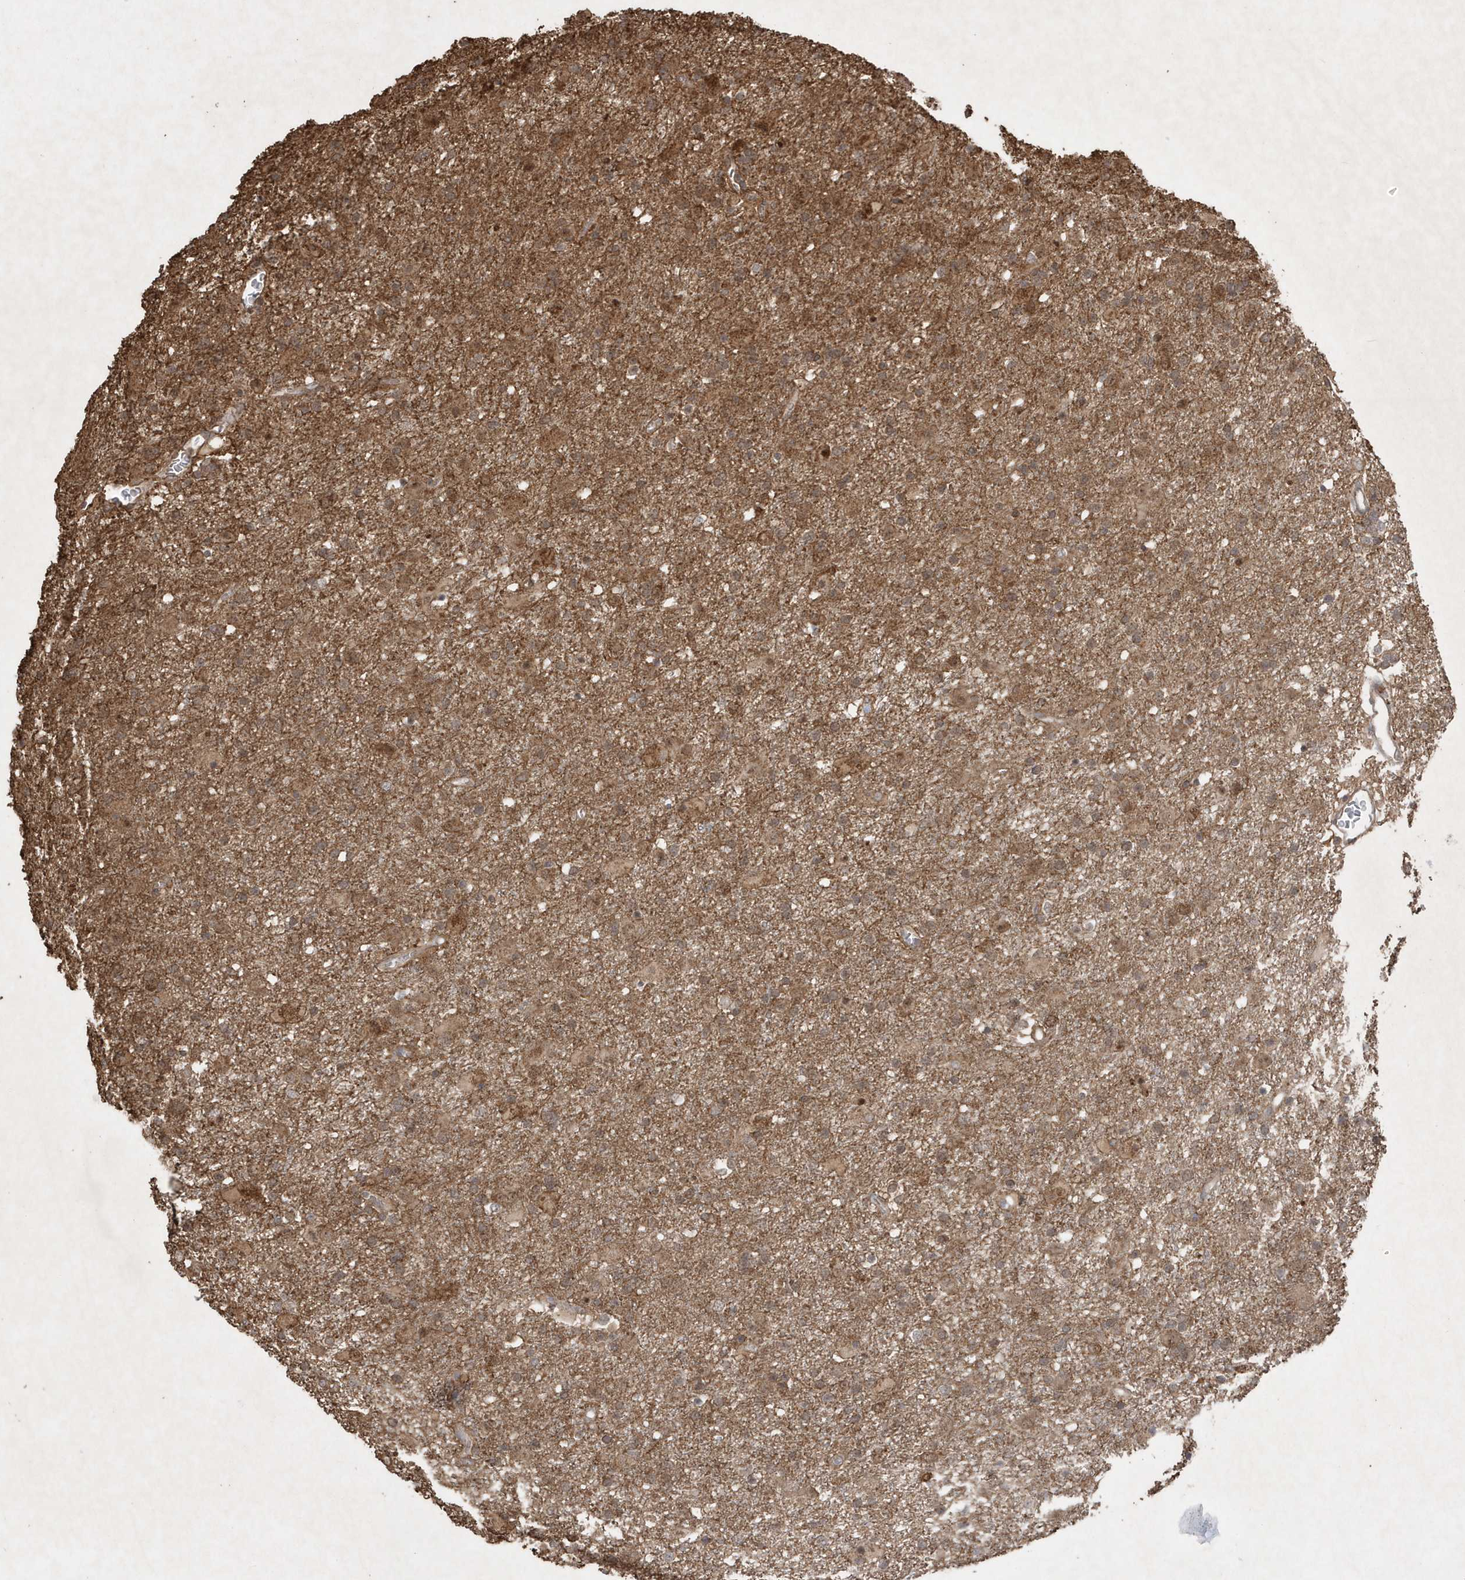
{"staining": {"intensity": "moderate", "quantity": ">75%", "location": "cytoplasmic/membranous,nuclear"}, "tissue": "glioma", "cell_type": "Tumor cells", "image_type": "cancer", "snomed": [{"axis": "morphology", "description": "Glioma, malignant, Low grade"}, {"axis": "topography", "description": "Brain"}], "caption": "Low-grade glioma (malignant) stained with DAB (3,3'-diaminobenzidine) immunohistochemistry (IHC) displays medium levels of moderate cytoplasmic/membranous and nuclear positivity in about >75% of tumor cells.", "gene": "PAXBP1", "patient": {"sex": "male", "age": 65}}